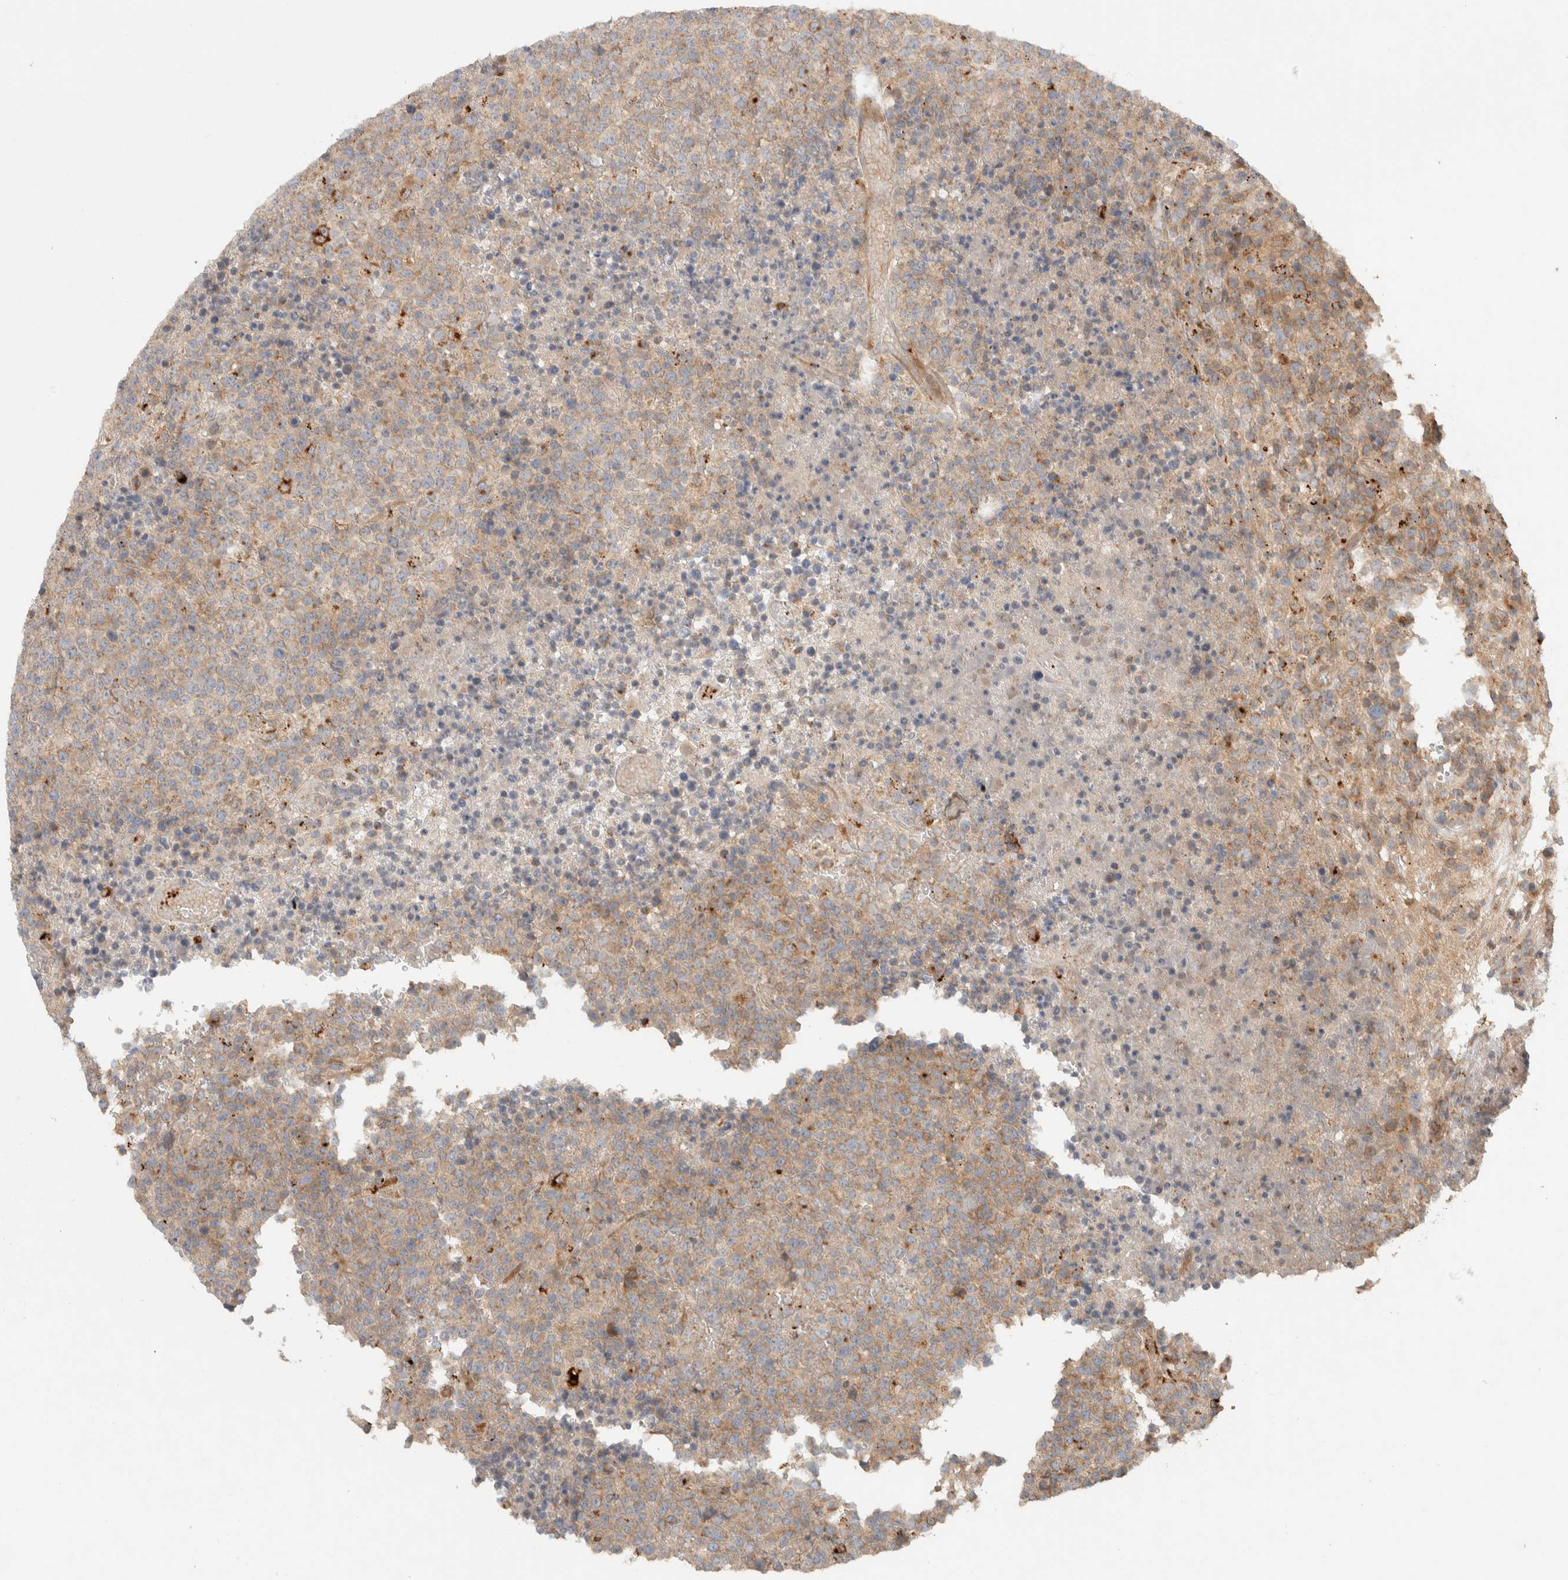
{"staining": {"intensity": "weak", "quantity": ">75%", "location": "cytoplasmic/membranous"}, "tissue": "lymphoma", "cell_type": "Tumor cells", "image_type": "cancer", "snomed": [{"axis": "morphology", "description": "Malignant lymphoma, non-Hodgkin's type, High grade"}, {"axis": "topography", "description": "Lymph node"}], "caption": "The micrograph demonstrates immunohistochemical staining of high-grade malignant lymphoma, non-Hodgkin's type. There is weak cytoplasmic/membranous expression is identified in about >75% of tumor cells.", "gene": "KIF9", "patient": {"sex": "male", "age": 13}}